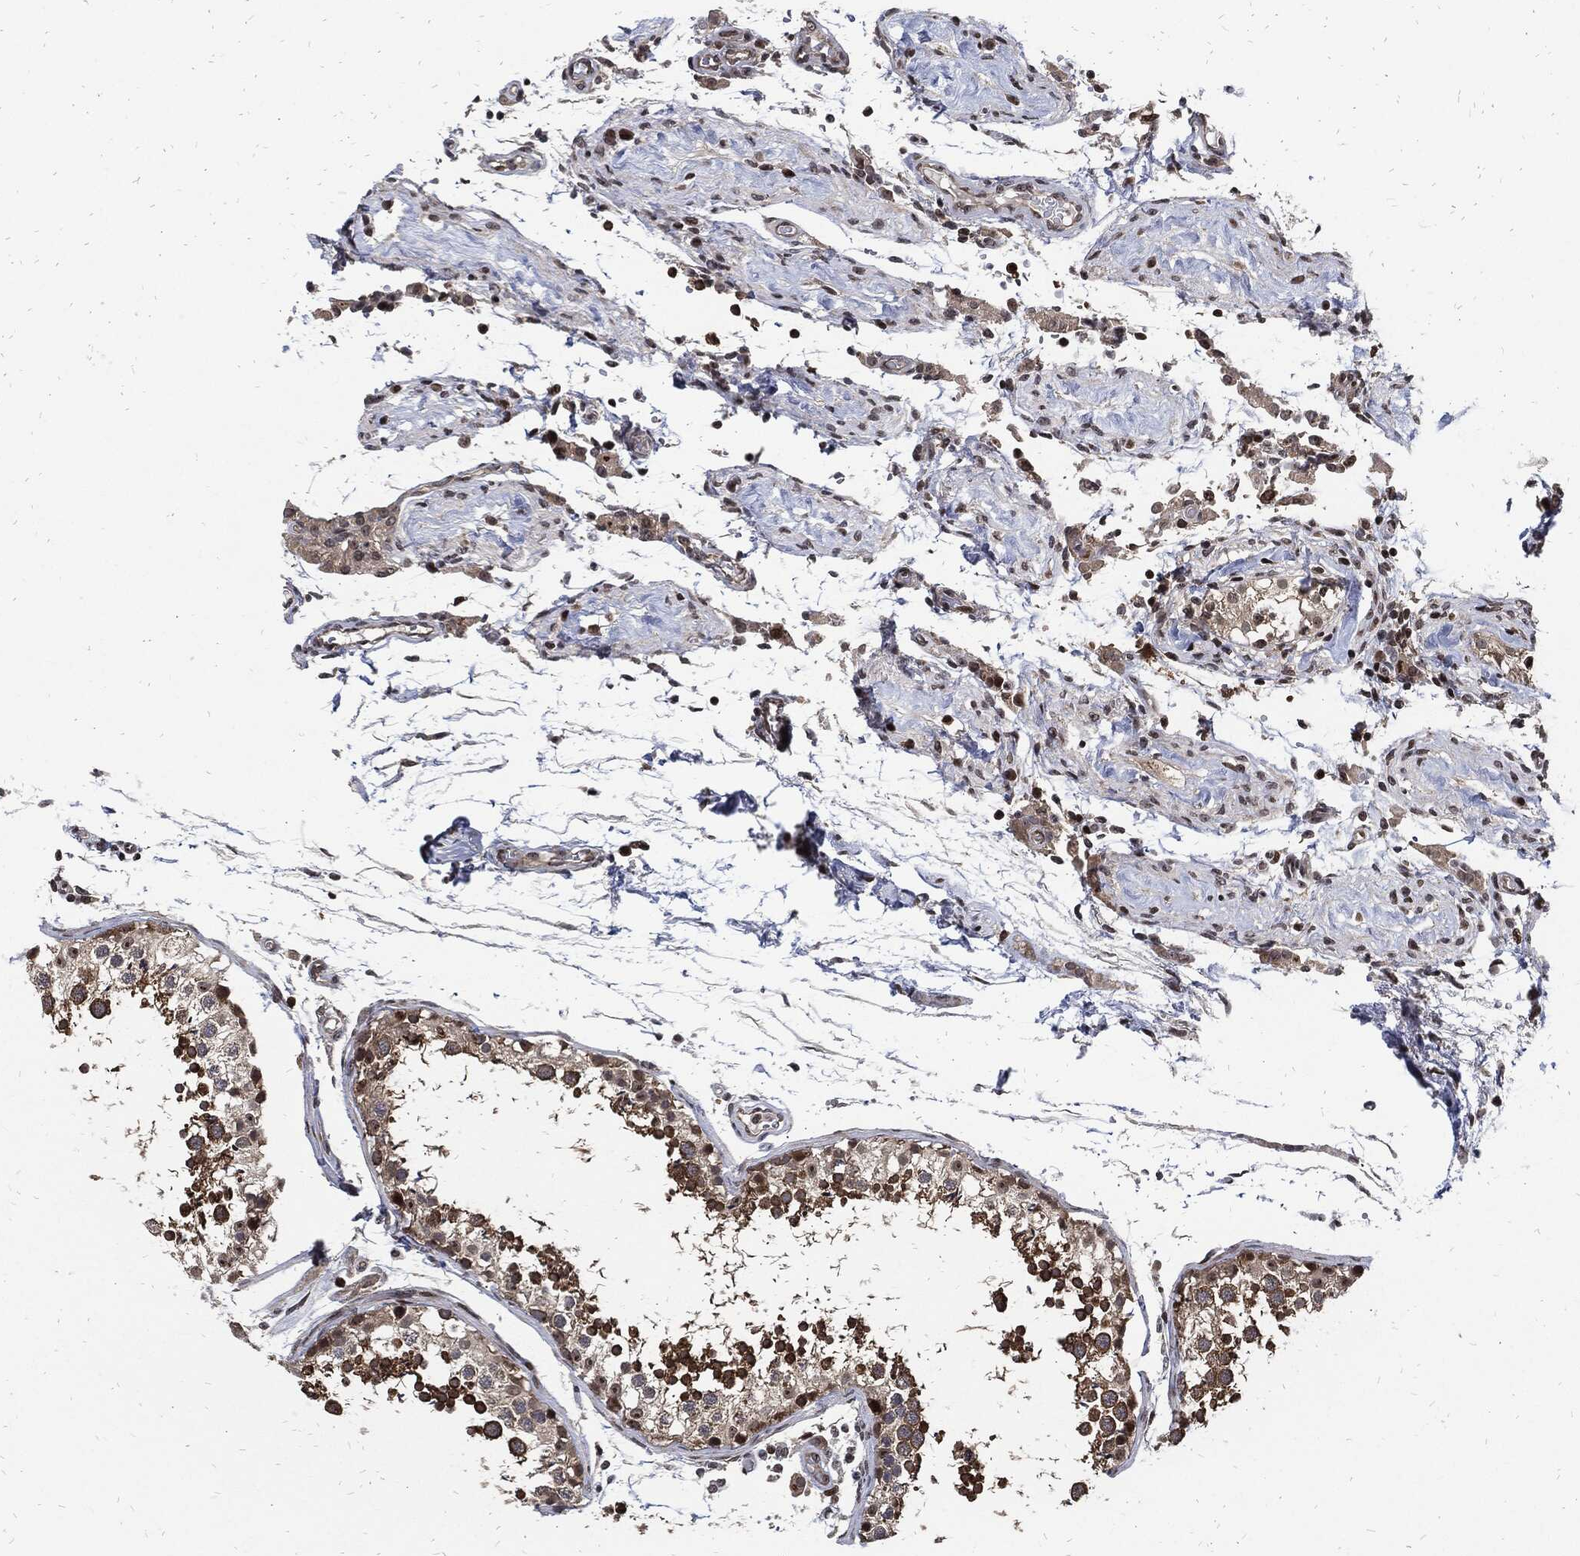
{"staining": {"intensity": "strong", "quantity": "25%-75%", "location": "cytoplasmic/membranous"}, "tissue": "testis", "cell_type": "Cells in seminiferous ducts", "image_type": "normal", "snomed": [{"axis": "morphology", "description": "Normal tissue, NOS"}, {"axis": "topography", "description": "Testis"}], "caption": "About 25%-75% of cells in seminiferous ducts in benign testis display strong cytoplasmic/membranous protein expression as visualized by brown immunohistochemical staining.", "gene": "ZNF775", "patient": {"sex": "male", "age": 29}}